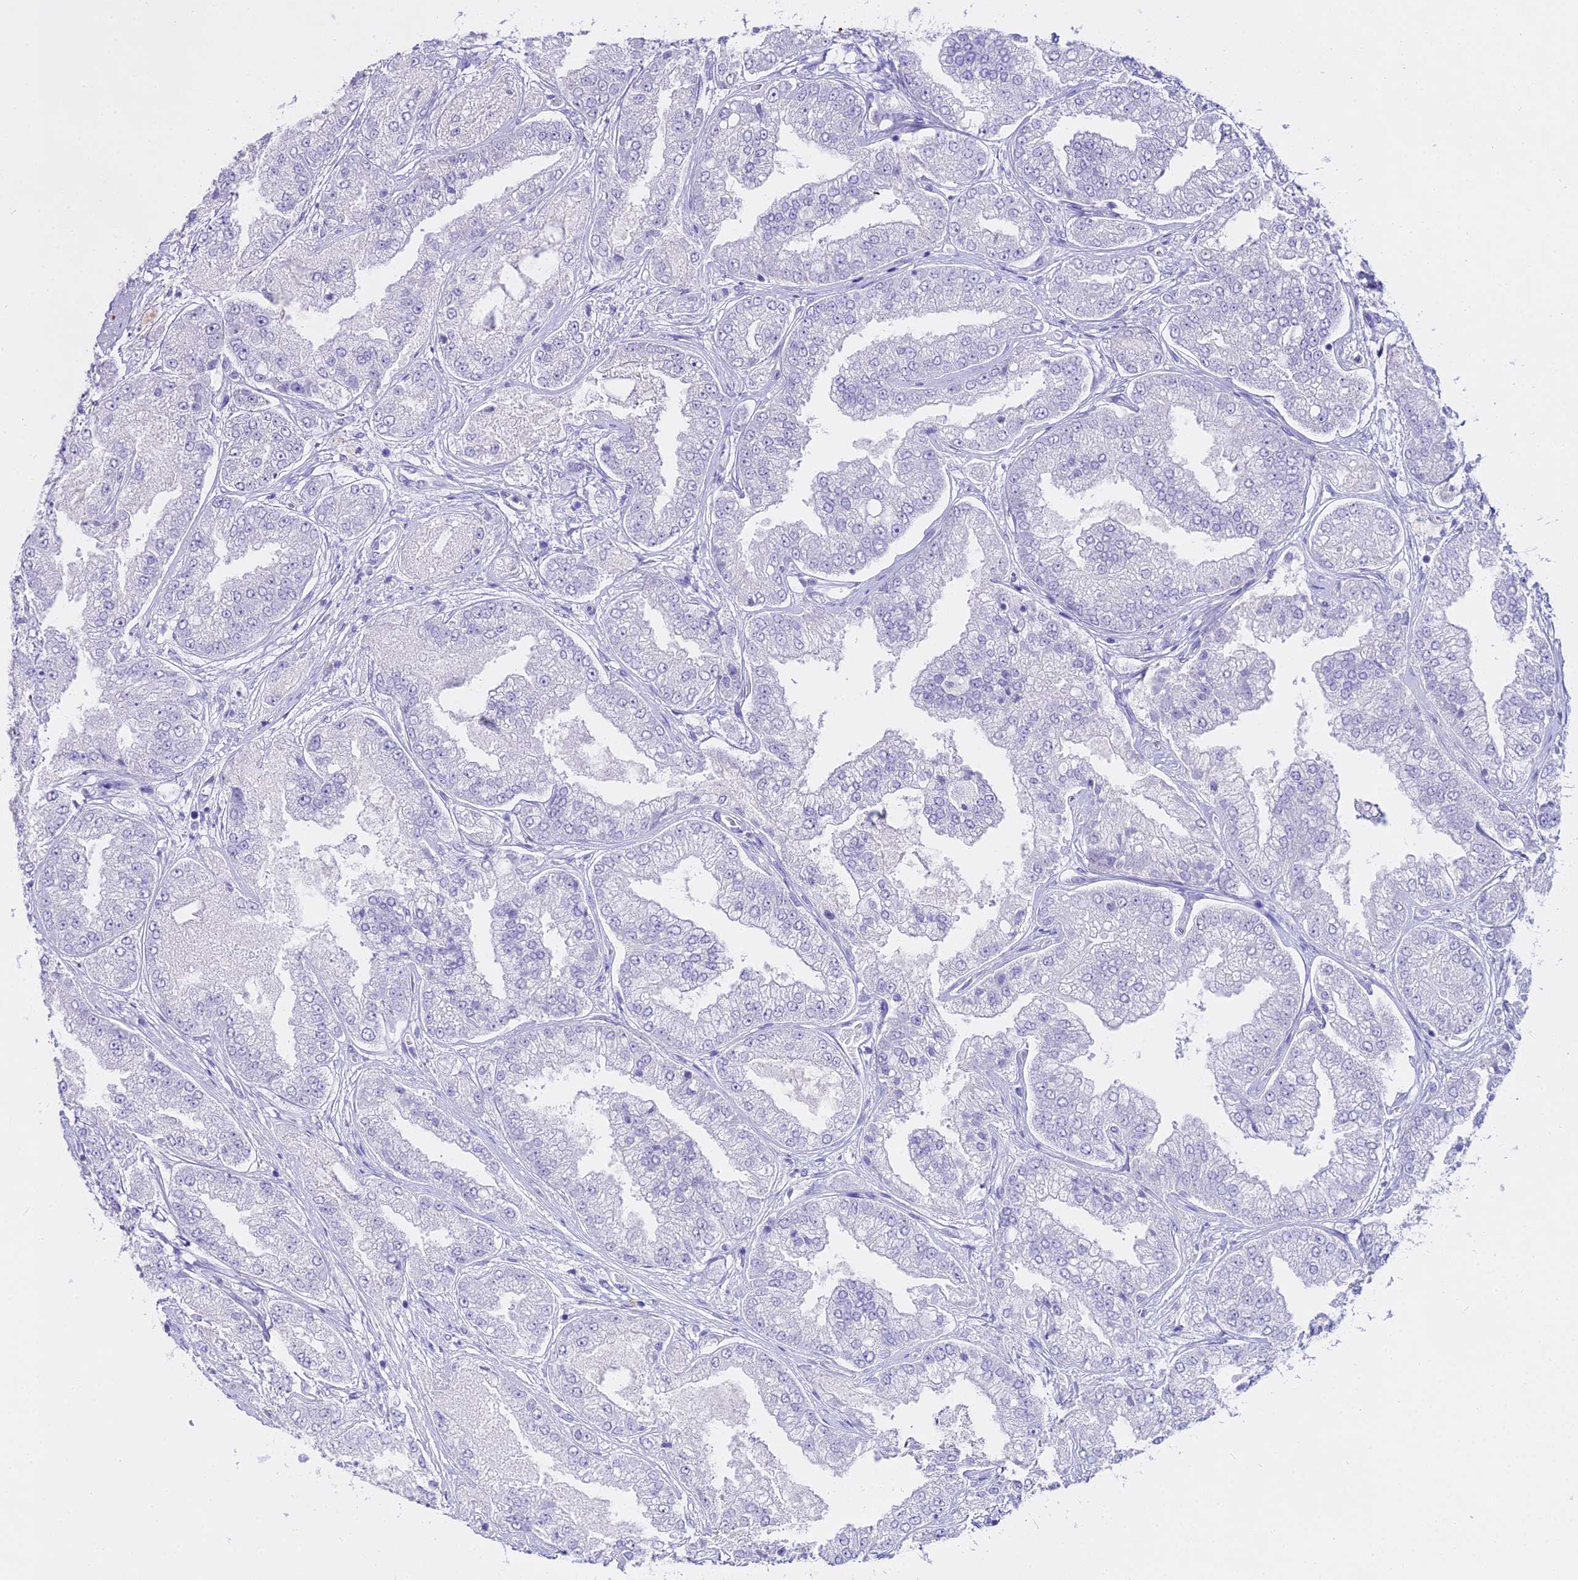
{"staining": {"intensity": "negative", "quantity": "none", "location": "none"}, "tissue": "prostate cancer", "cell_type": "Tumor cells", "image_type": "cancer", "snomed": [{"axis": "morphology", "description": "Adenocarcinoma, High grade"}, {"axis": "topography", "description": "Prostate"}], "caption": "The histopathology image reveals no significant expression in tumor cells of prostate cancer (adenocarcinoma (high-grade)).", "gene": "ALPP", "patient": {"sex": "male", "age": 71}}